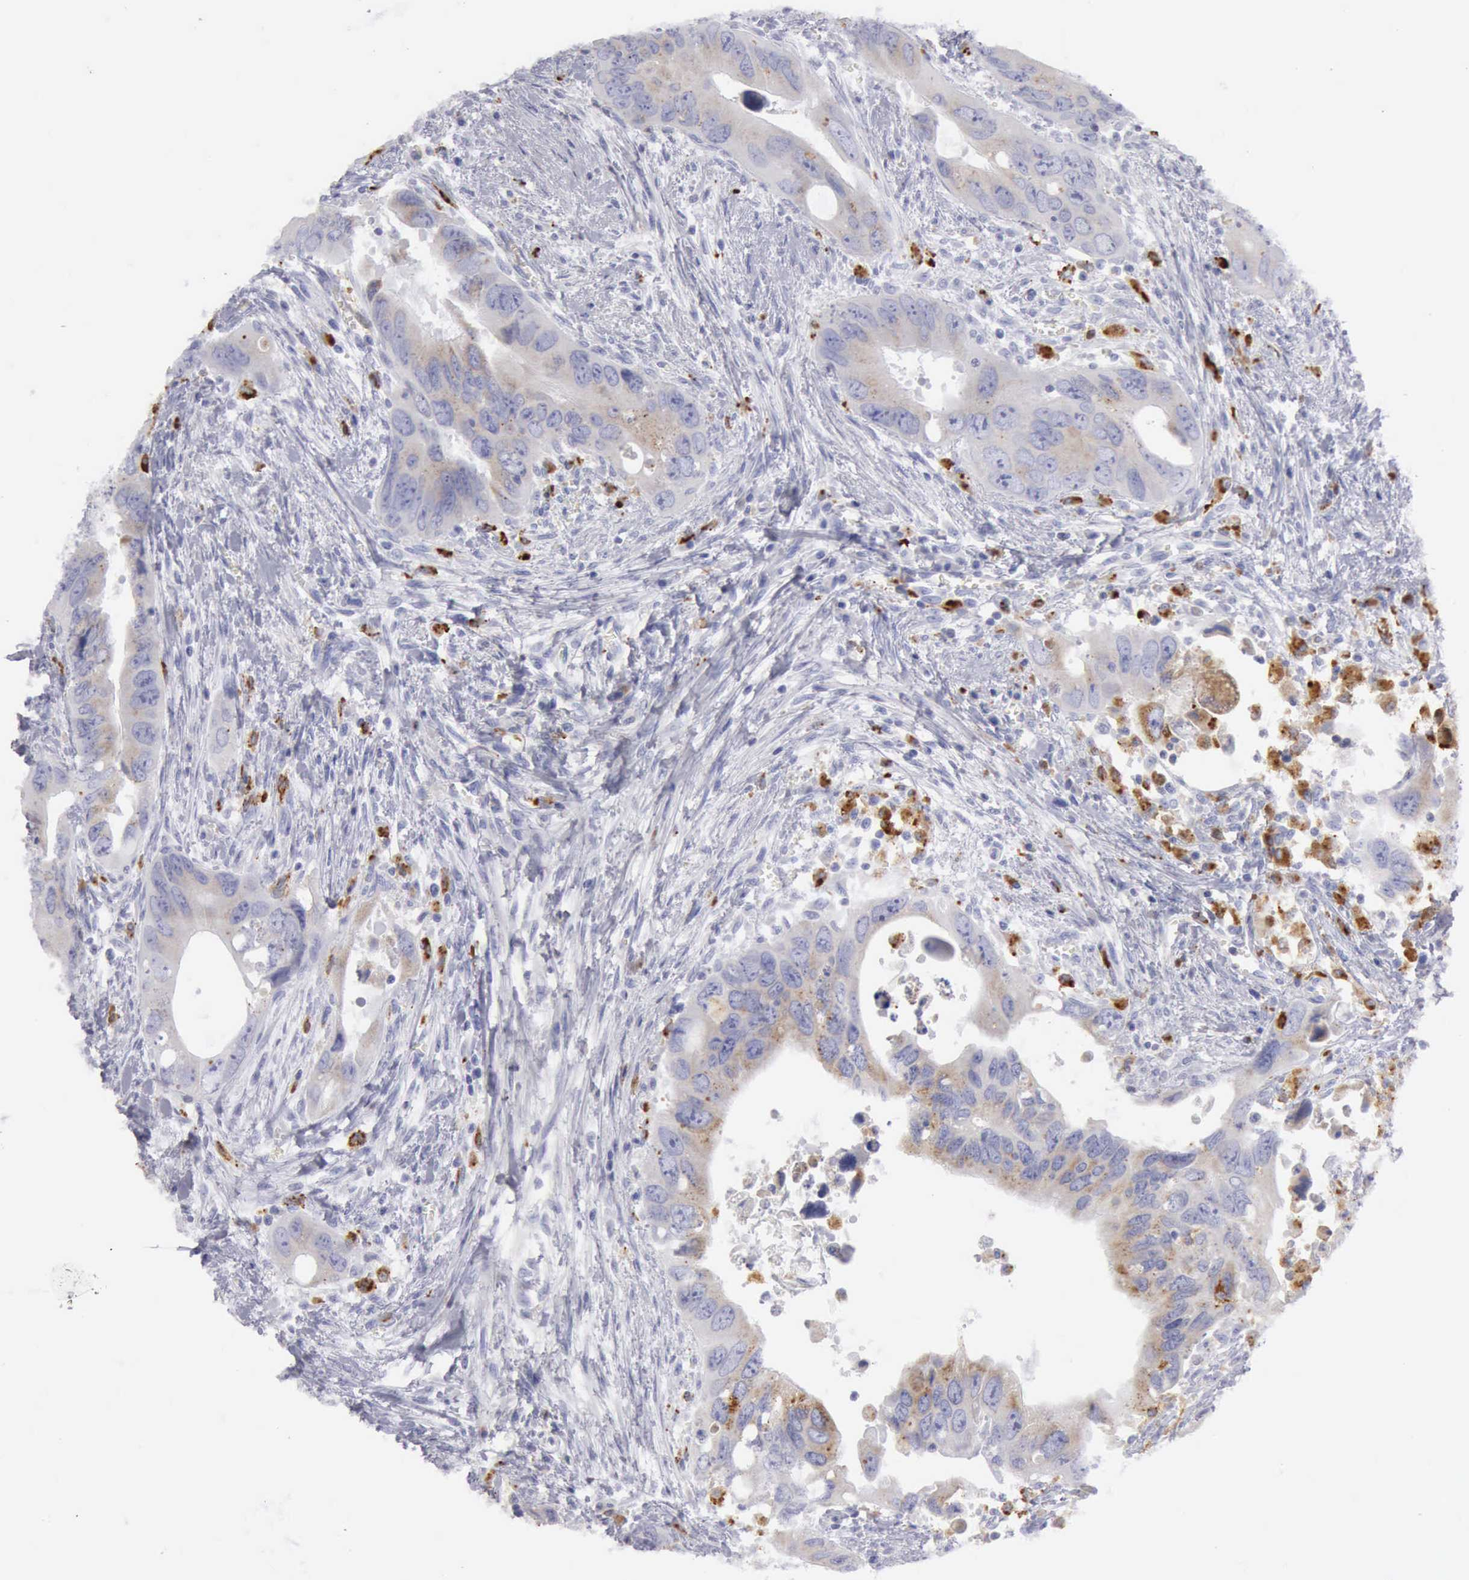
{"staining": {"intensity": "weak", "quantity": "25%-75%", "location": "cytoplasmic/membranous"}, "tissue": "colorectal cancer", "cell_type": "Tumor cells", "image_type": "cancer", "snomed": [{"axis": "morphology", "description": "Adenocarcinoma, NOS"}, {"axis": "topography", "description": "Rectum"}], "caption": "Approximately 25%-75% of tumor cells in human colorectal cancer show weak cytoplasmic/membranous protein expression as visualized by brown immunohistochemical staining.", "gene": "CTSS", "patient": {"sex": "male", "age": 70}}